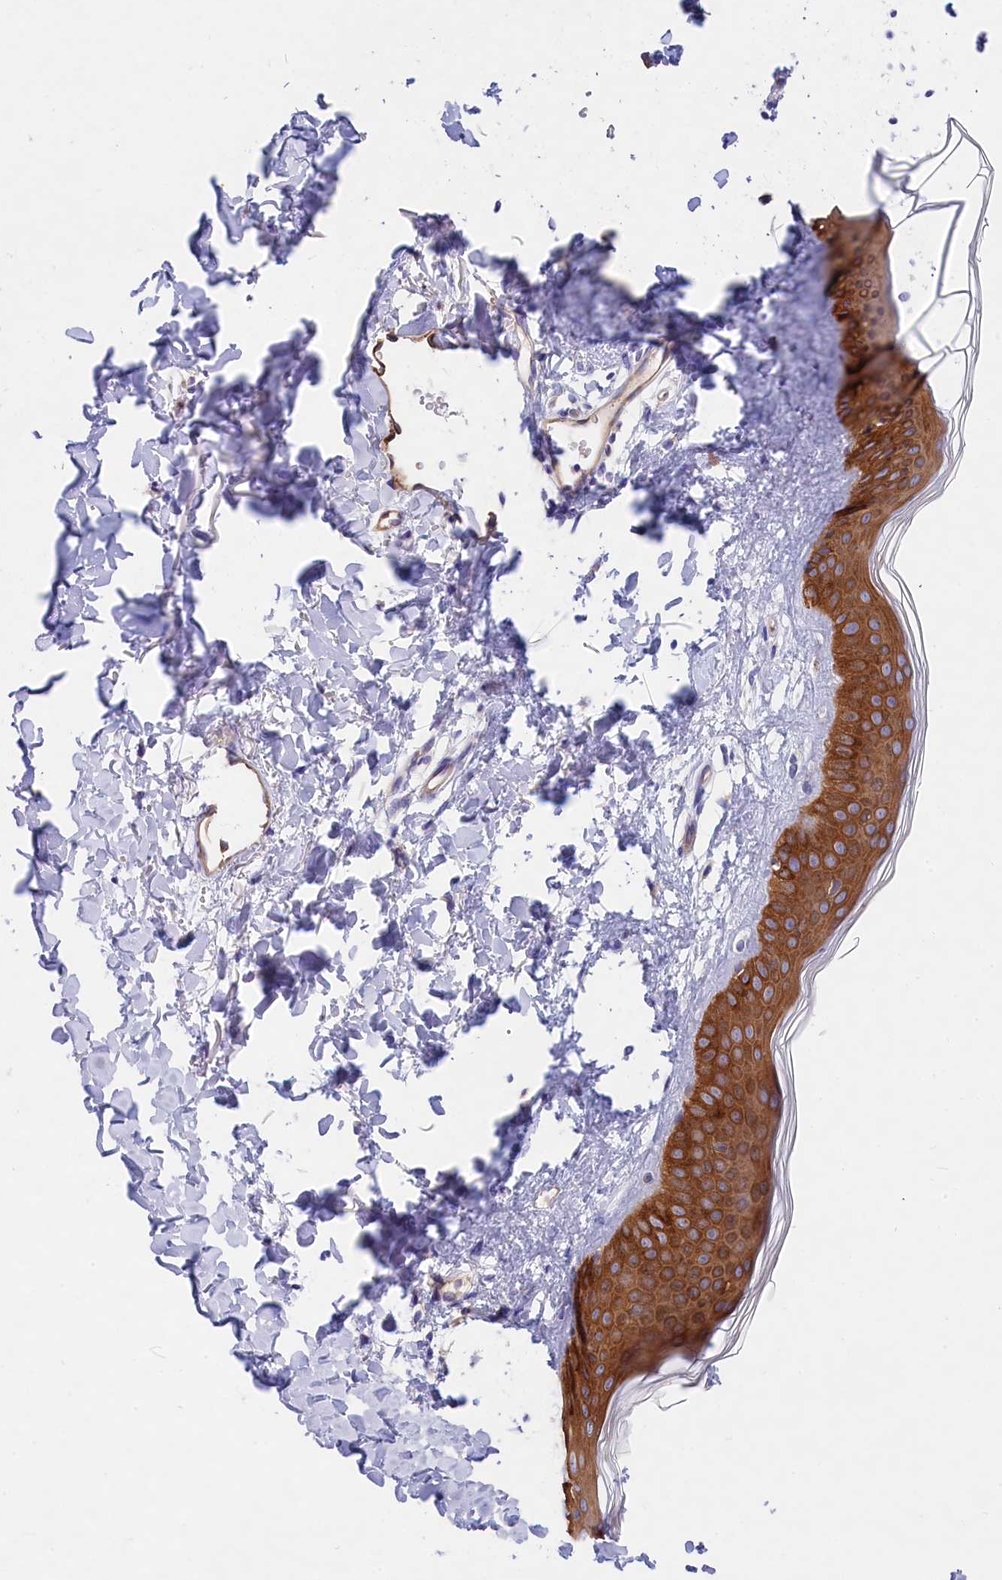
{"staining": {"intensity": "negative", "quantity": "none", "location": "none"}, "tissue": "skin", "cell_type": "Fibroblasts", "image_type": "normal", "snomed": [{"axis": "morphology", "description": "Normal tissue, NOS"}, {"axis": "topography", "description": "Skin"}], "caption": "This is an IHC photomicrograph of normal human skin. There is no staining in fibroblasts.", "gene": "PPP1R13L", "patient": {"sex": "female", "age": 58}}